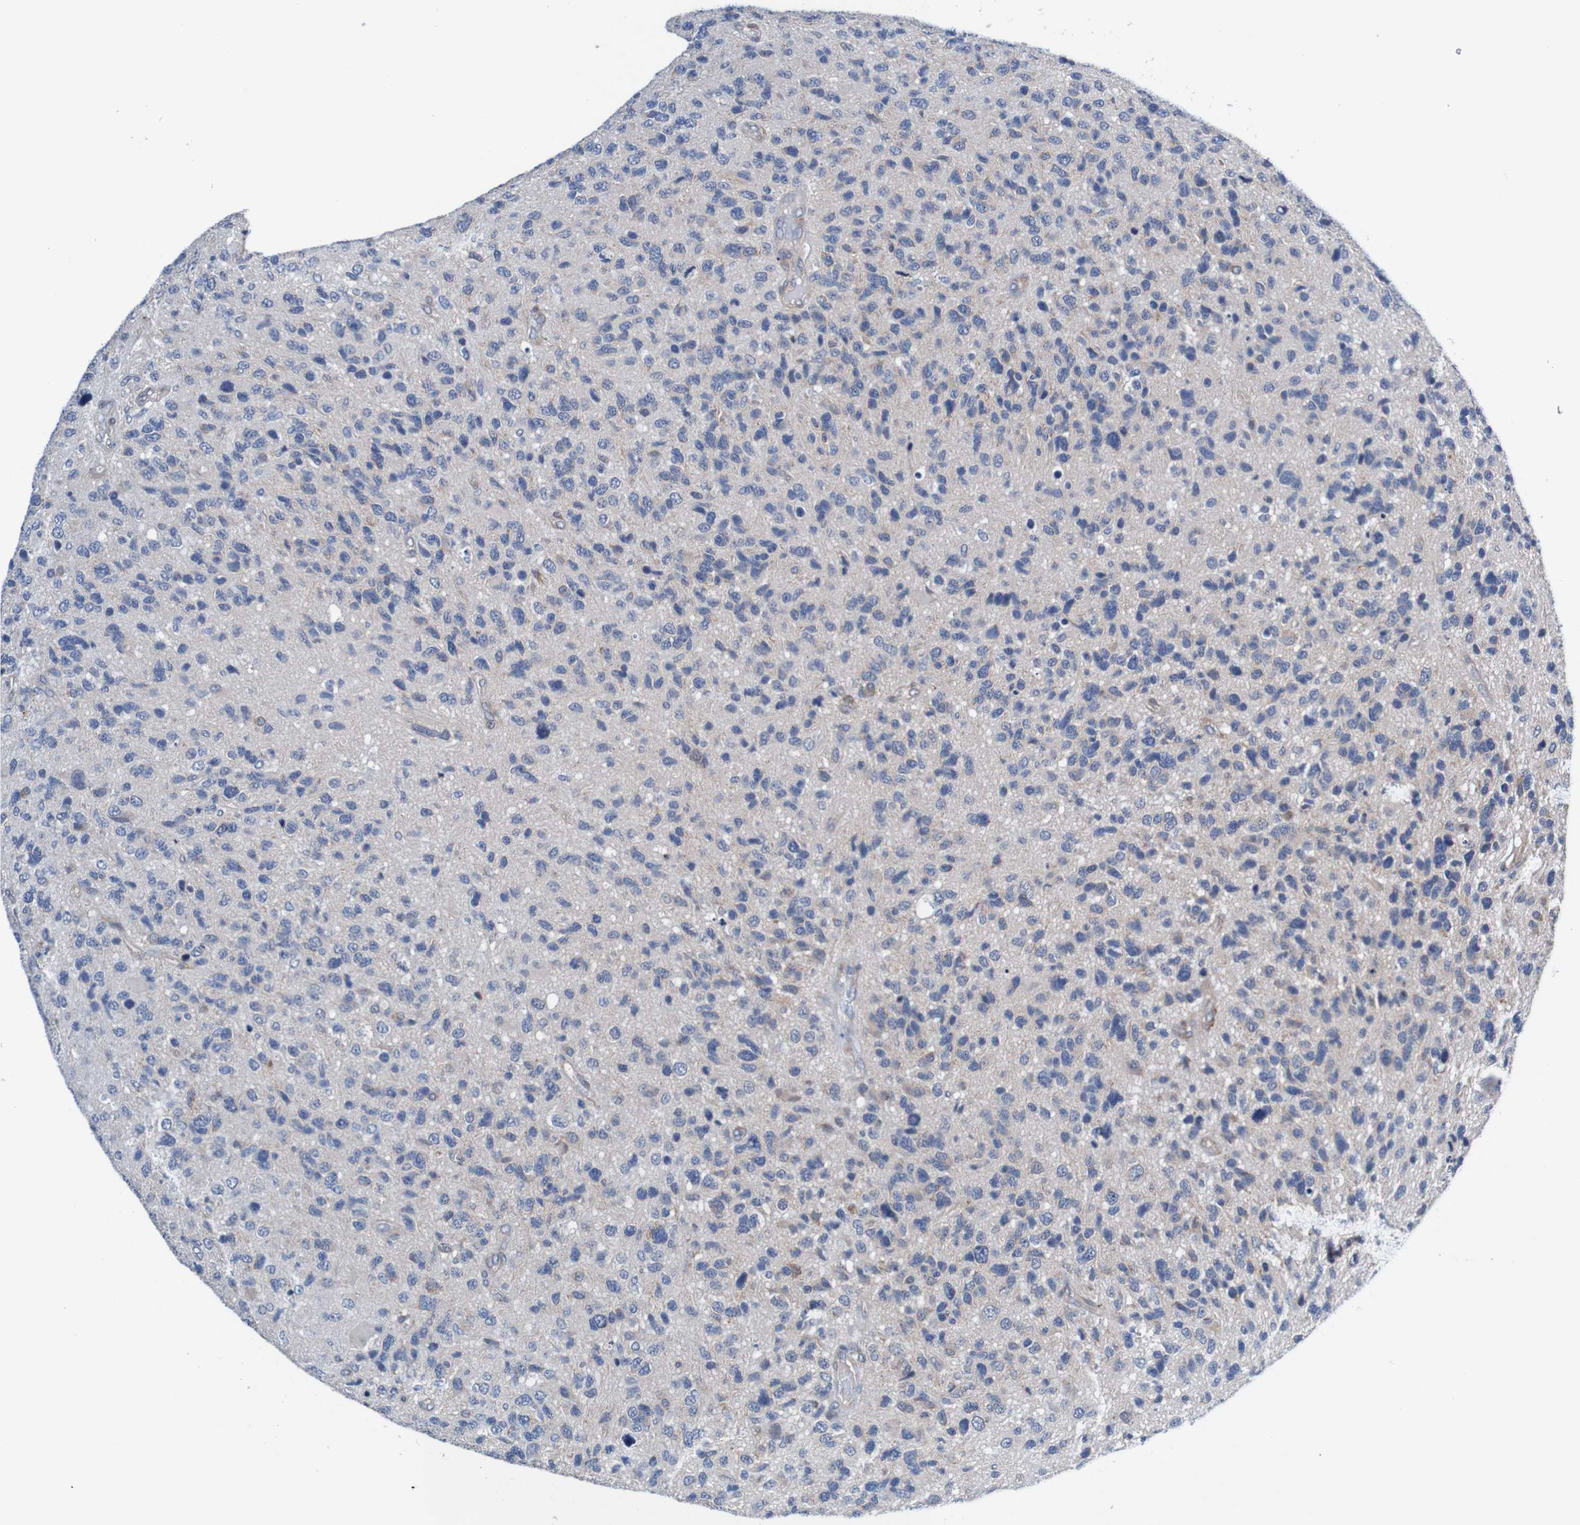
{"staining": {"intensity": "negative", "quantity": "none", "location": "none"}, "tissue": "glioma", "cell_type": "Tumor cells", "image_type": "cancer", "snomed": [{"axis": "morphology", "description": "Glioma, malignant, High grade"}, {"axis": "topography", "description": "Brain"}], "caption": "A high-resolution photomicrograph shows immunohistochemistry (IHC) staining of glioma, which demonstrates no significant expression in tumor cells.", "gene": "CPED1", "patient": {"sex": "female", "age": 58}}